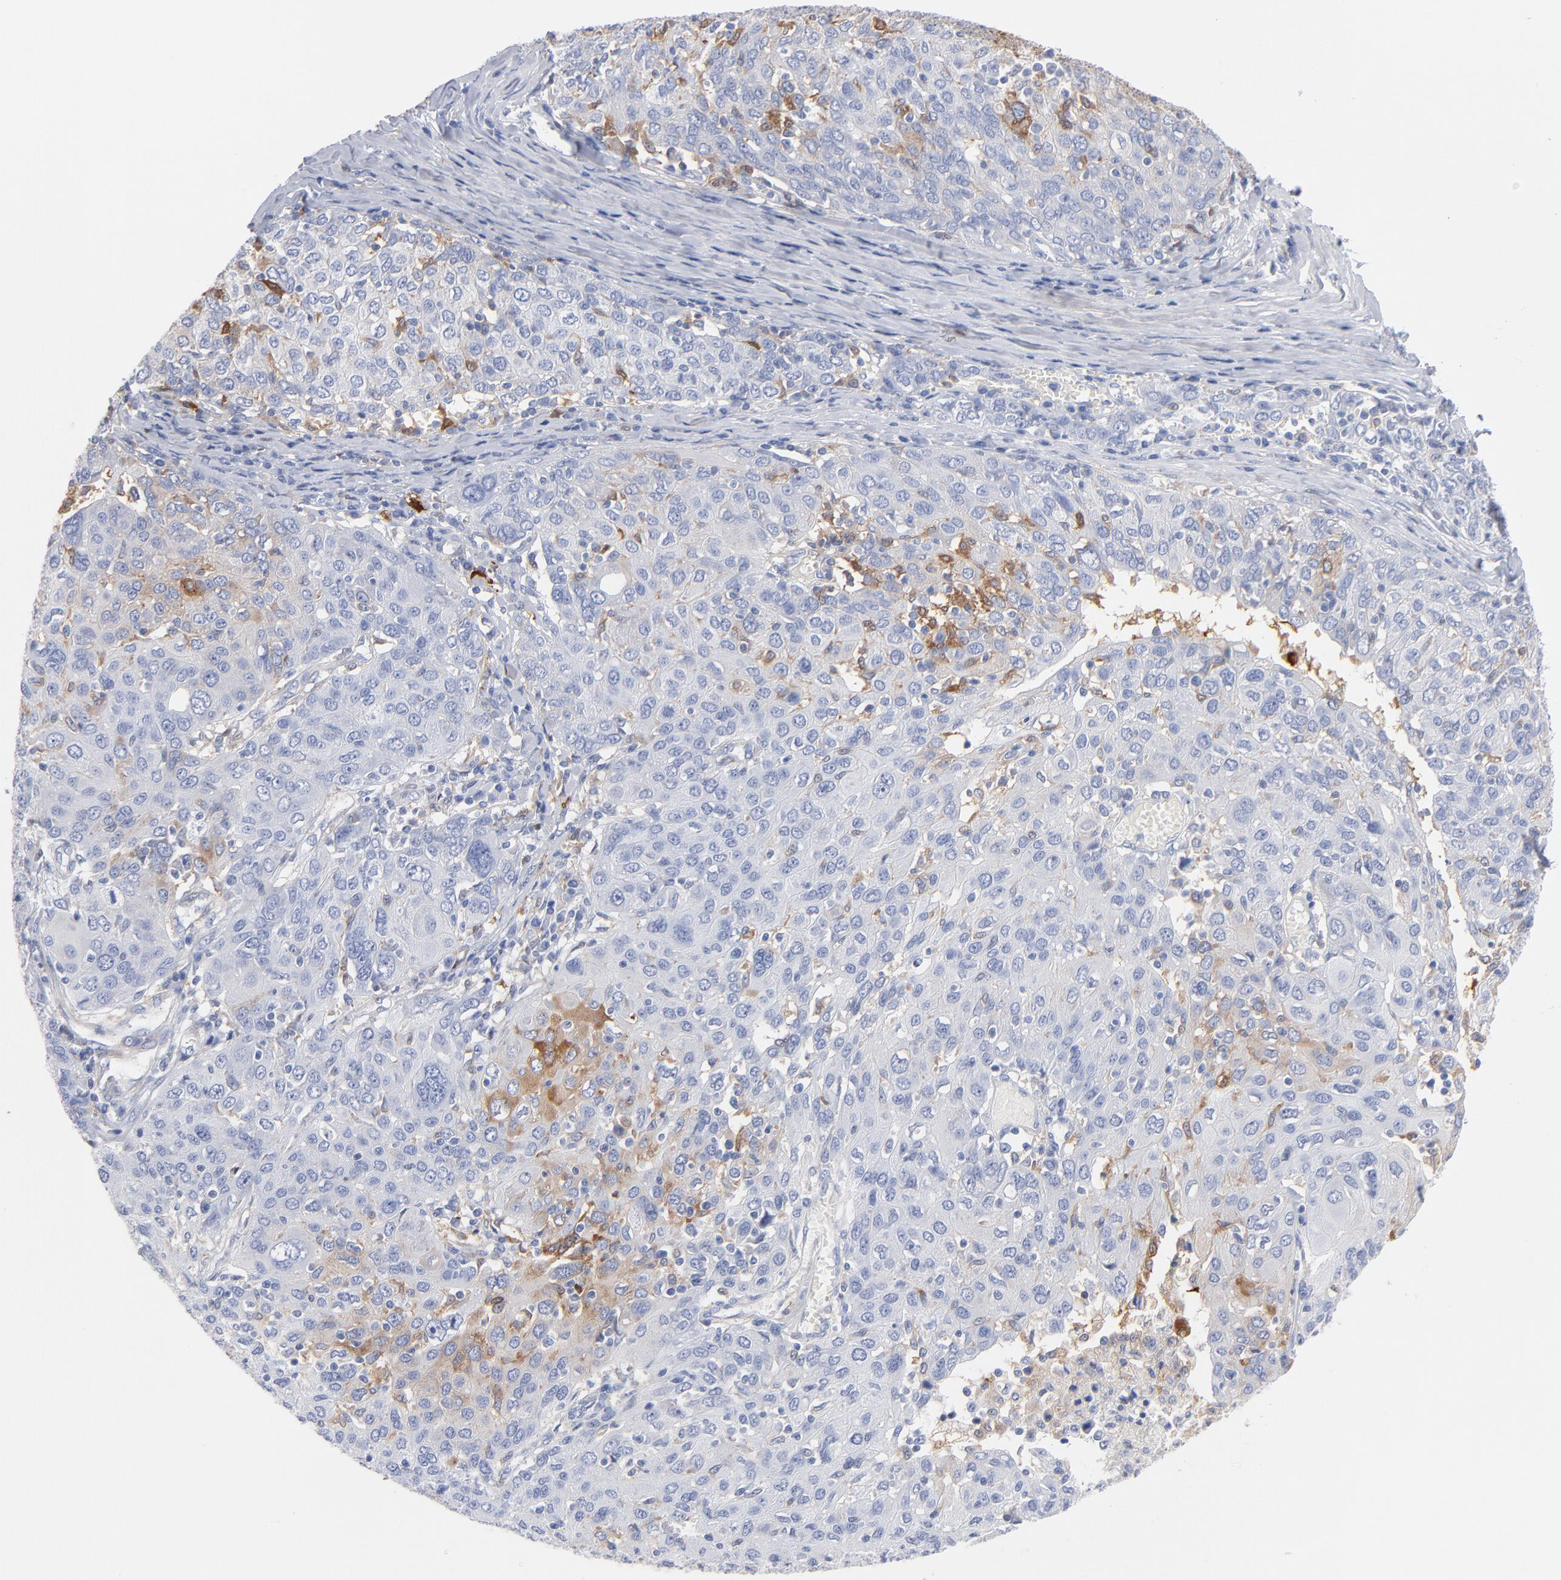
{"staining": {"intensity": "negative", "quantity": "none", "location": "none"}, "tissue": "ovarian cancer", "cell_type": "Tumor cells", "image_type": "cancer", "snomed": [{"axis": "morphology", "description": "Carcinoma, endometroid"}, {"axis": "topography", "description": "Ovary"}], "caption": "Immunohistochemistry of endometroid carcinoma (ovarian) shows no staining in tumor cells.", "gene": "IFIT2", "patient": {"sex": "female", "age": 50}}